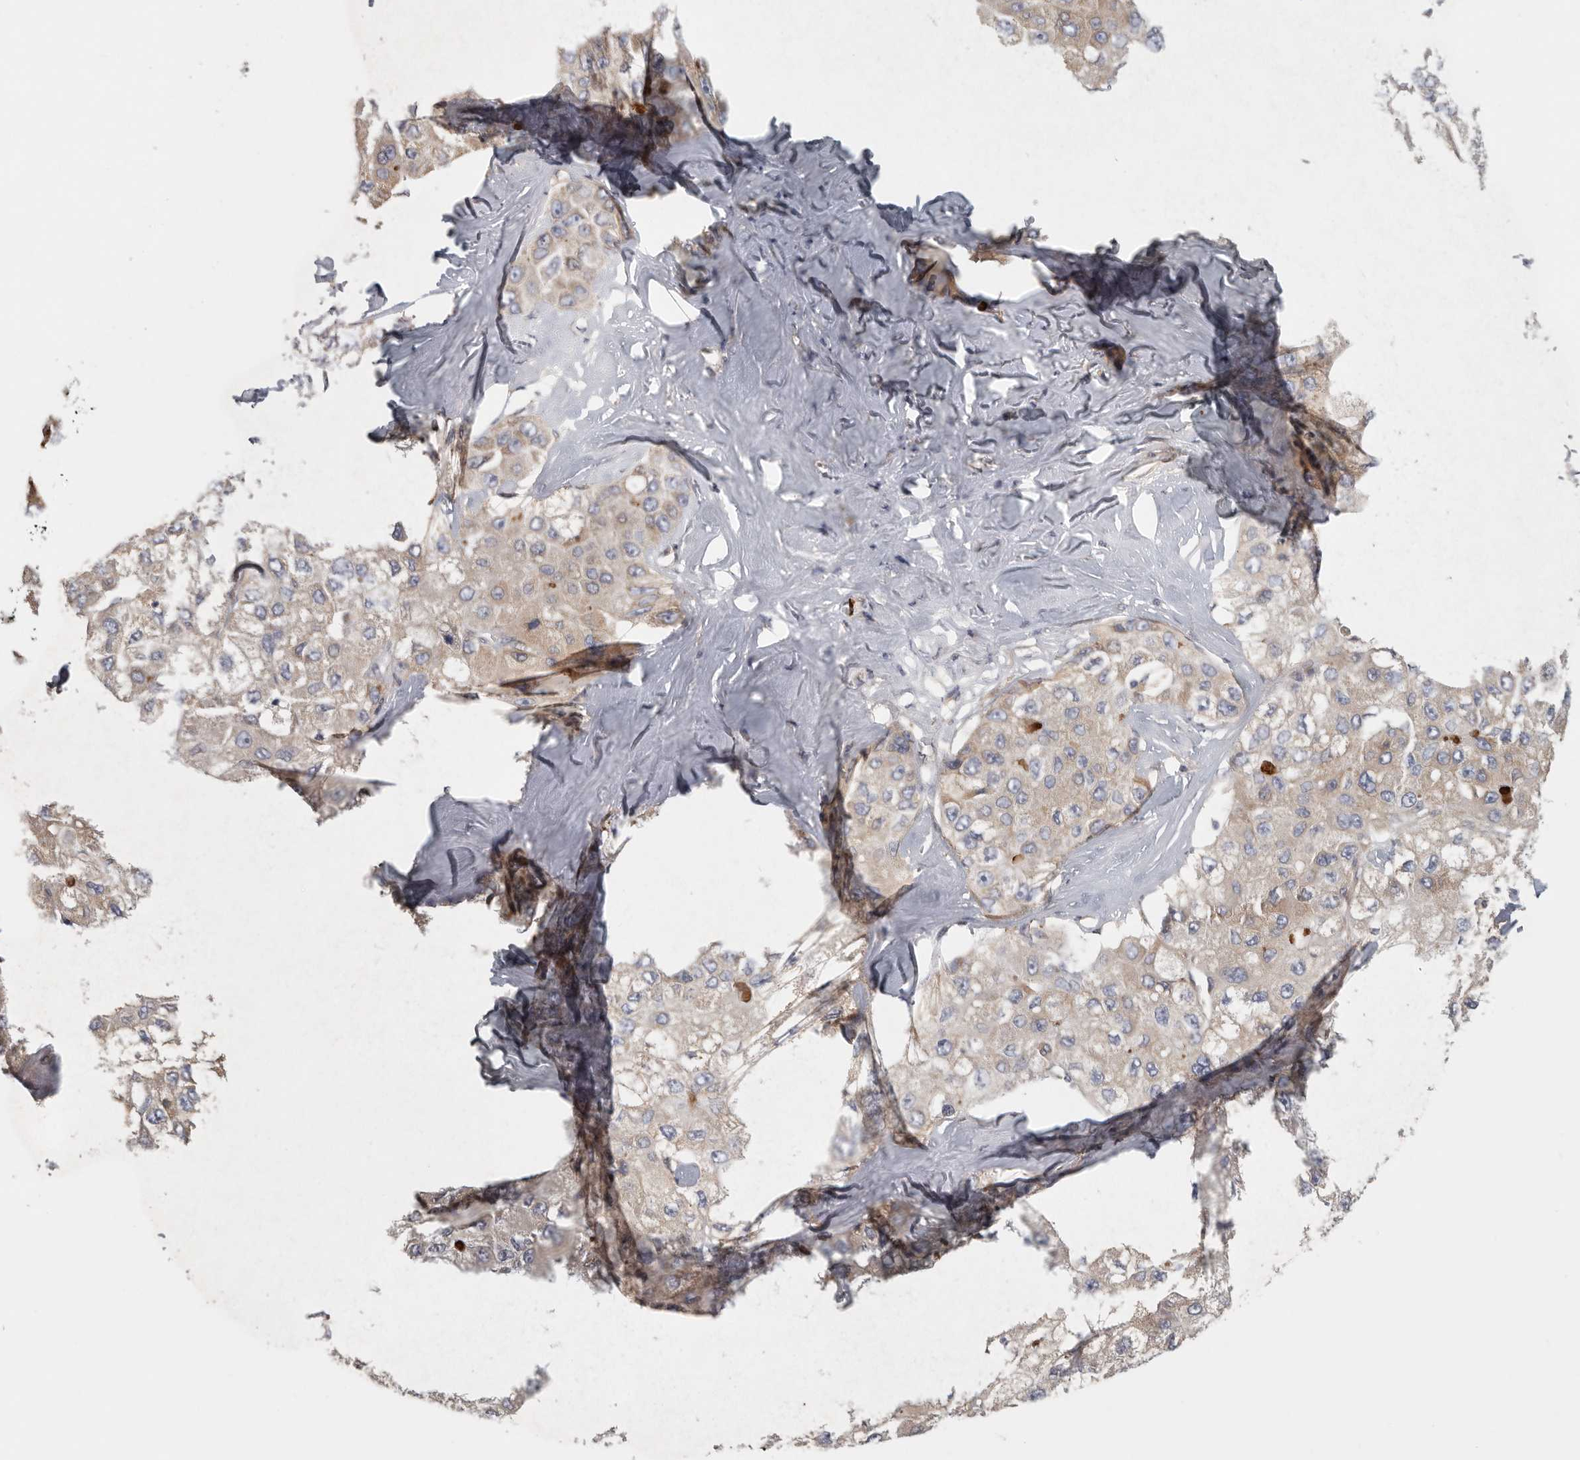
{"staining": {"intensity": "weak", "quantity": "<25%", "location": "cytoplasmic/membranous"}, "tissue": "liver cancer", "cell_type": "Tumor cells", "image_type": "cancer", "snomed": [{"axis": "morphology", "description": "Carcinoma, Hepatocellular, NOS"}, {"axis": "topography", "description": "Liver"}], "caption": "Immunohistochemistry (IHC) photomicrograph of human liver hepatocellular carcinoma stained for a protein (brown), which exhibits no expression in tumor cells. (Stains: DAB immunohistochemistry with hematoxylin counter stain, Microscopy: brightfield microscopy at high magnification).", "gene": "BCAP29", "patient": {"sex": "male", "age": 80}}